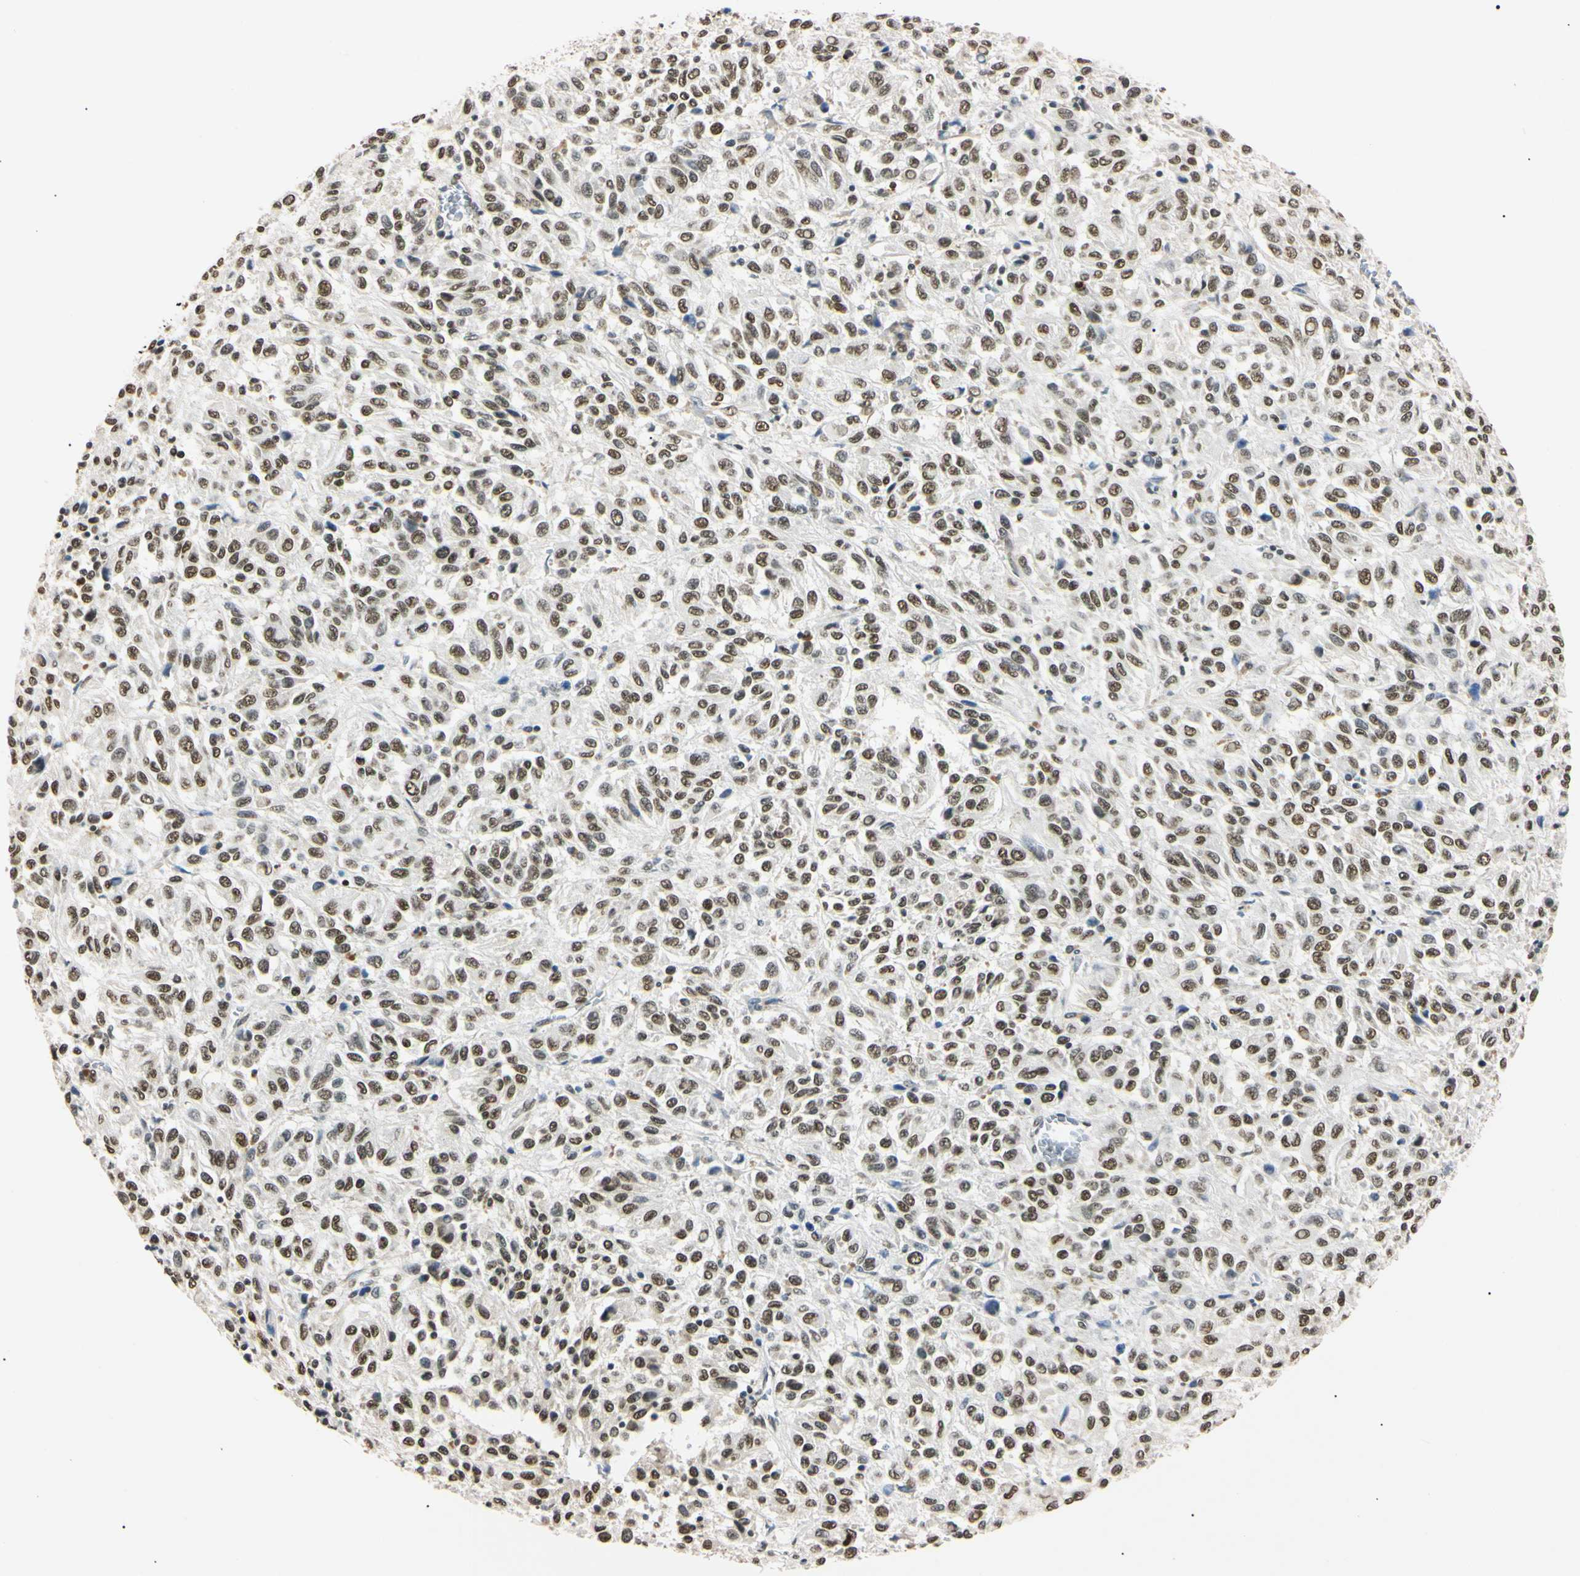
{"staining": {"intensity": "strong", "quantity": ">75%", "location": "nuclear"}, "tissue": "melanoma", "cell_type": "Tumor cells", "image_type": "cancer", "snomed": [{"axis": "morphology", "description": "Malignant melanoma, Metastatic site"}, {"axis": "topography", "description": "Lung"}], "caption": "Tumor cells exhibit high levels of strong nuclear staining in about >75% of cells in human malignant melanoma (metastatic site).", "gene": "SMARCA5", "patient": {"sex": "male", "age": 64}}